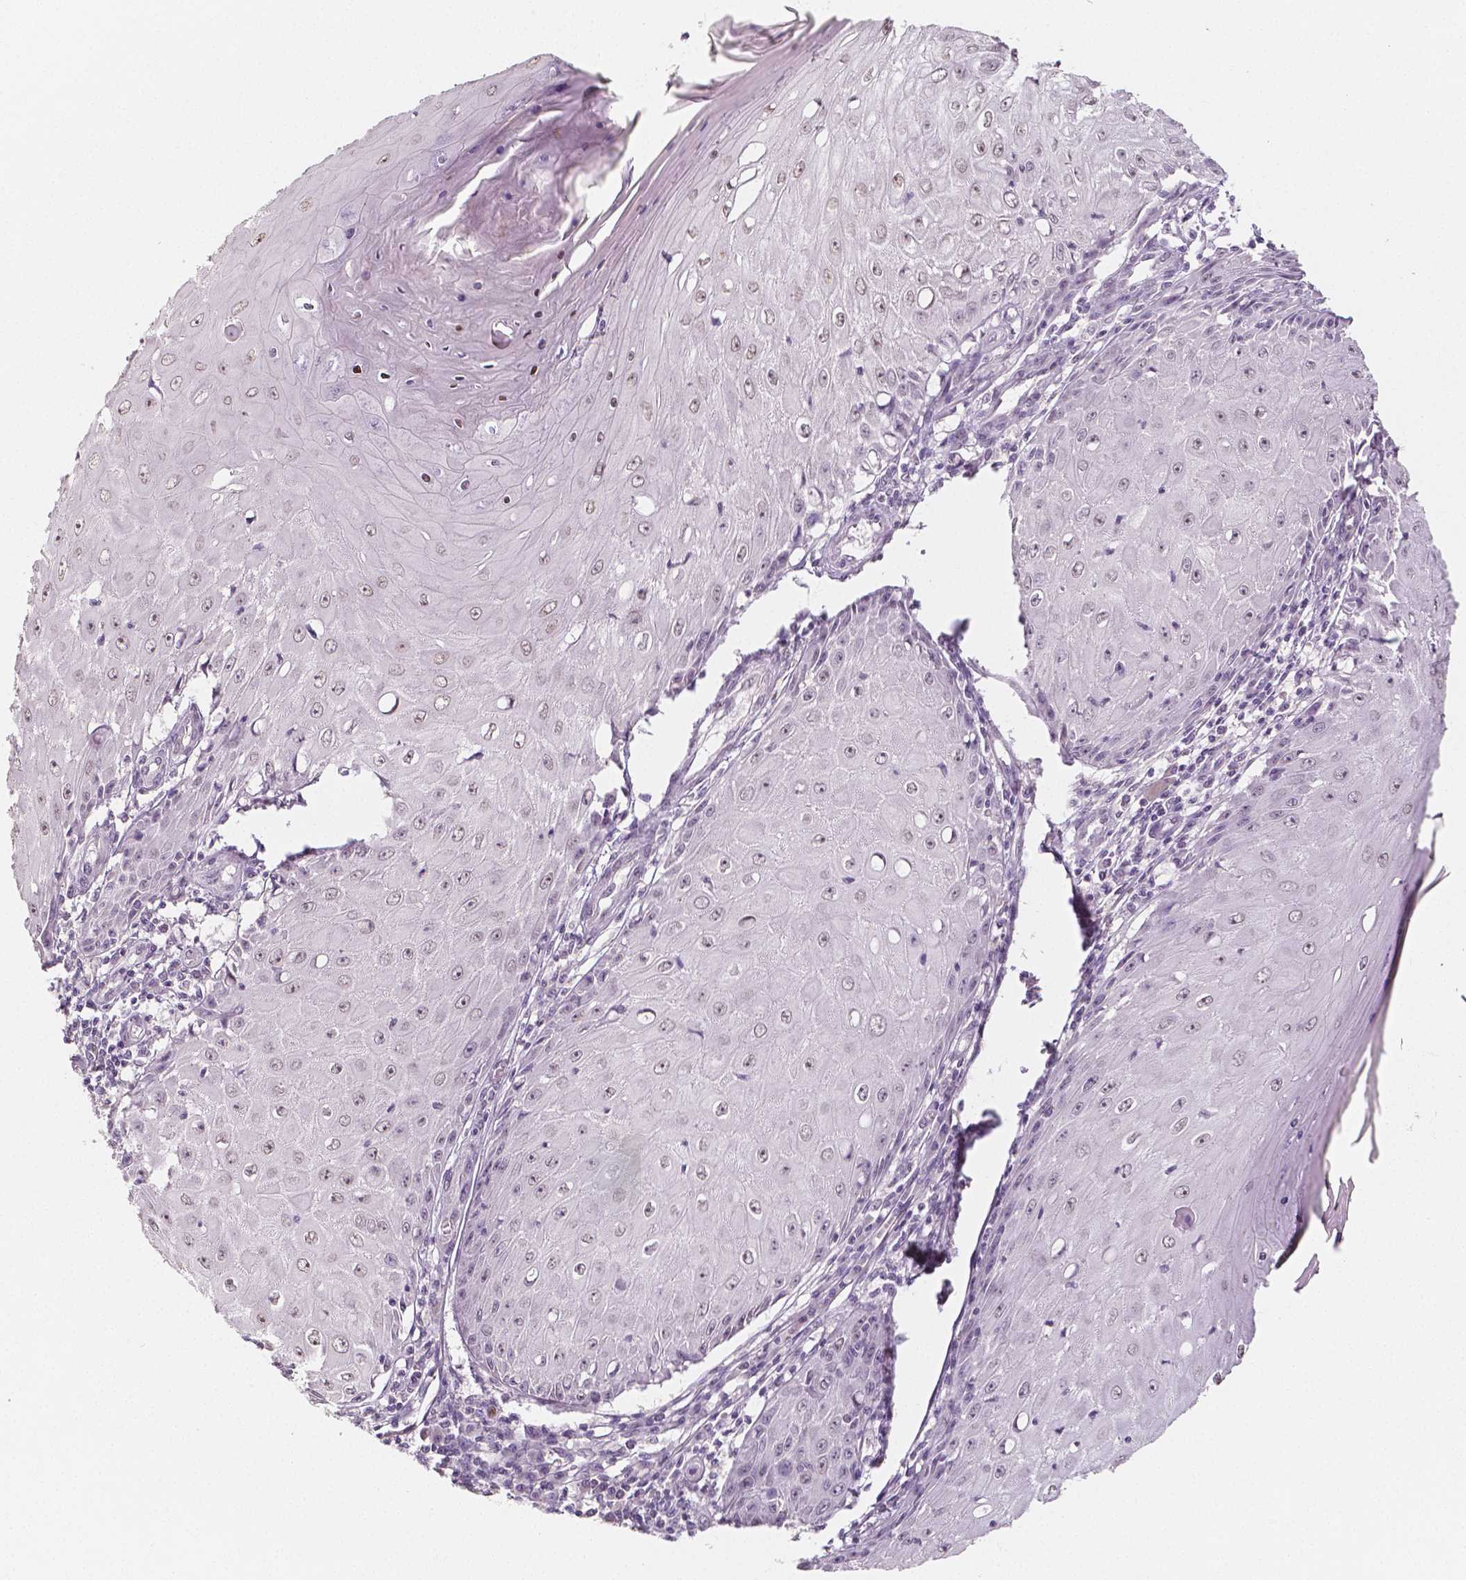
{"staining": {"intensity": "negative", "quantity": "none", "location": "none"}, "tissue": "skin cancer", "cell_type": "Tumor cells", "image_type": "cancer", "snomed": [{"axis": "morphology", "description": "Squamous cell carcinoma, NOS"}, {"axis": "topography", "description": "Skin"}], "caption": "The micrograph demonstrates no significant expression in tumor cells of skin cancer (squamous cell carcinoma).", "gene": "KDM5B", "patient": {"sex": "female", "age": 73}}